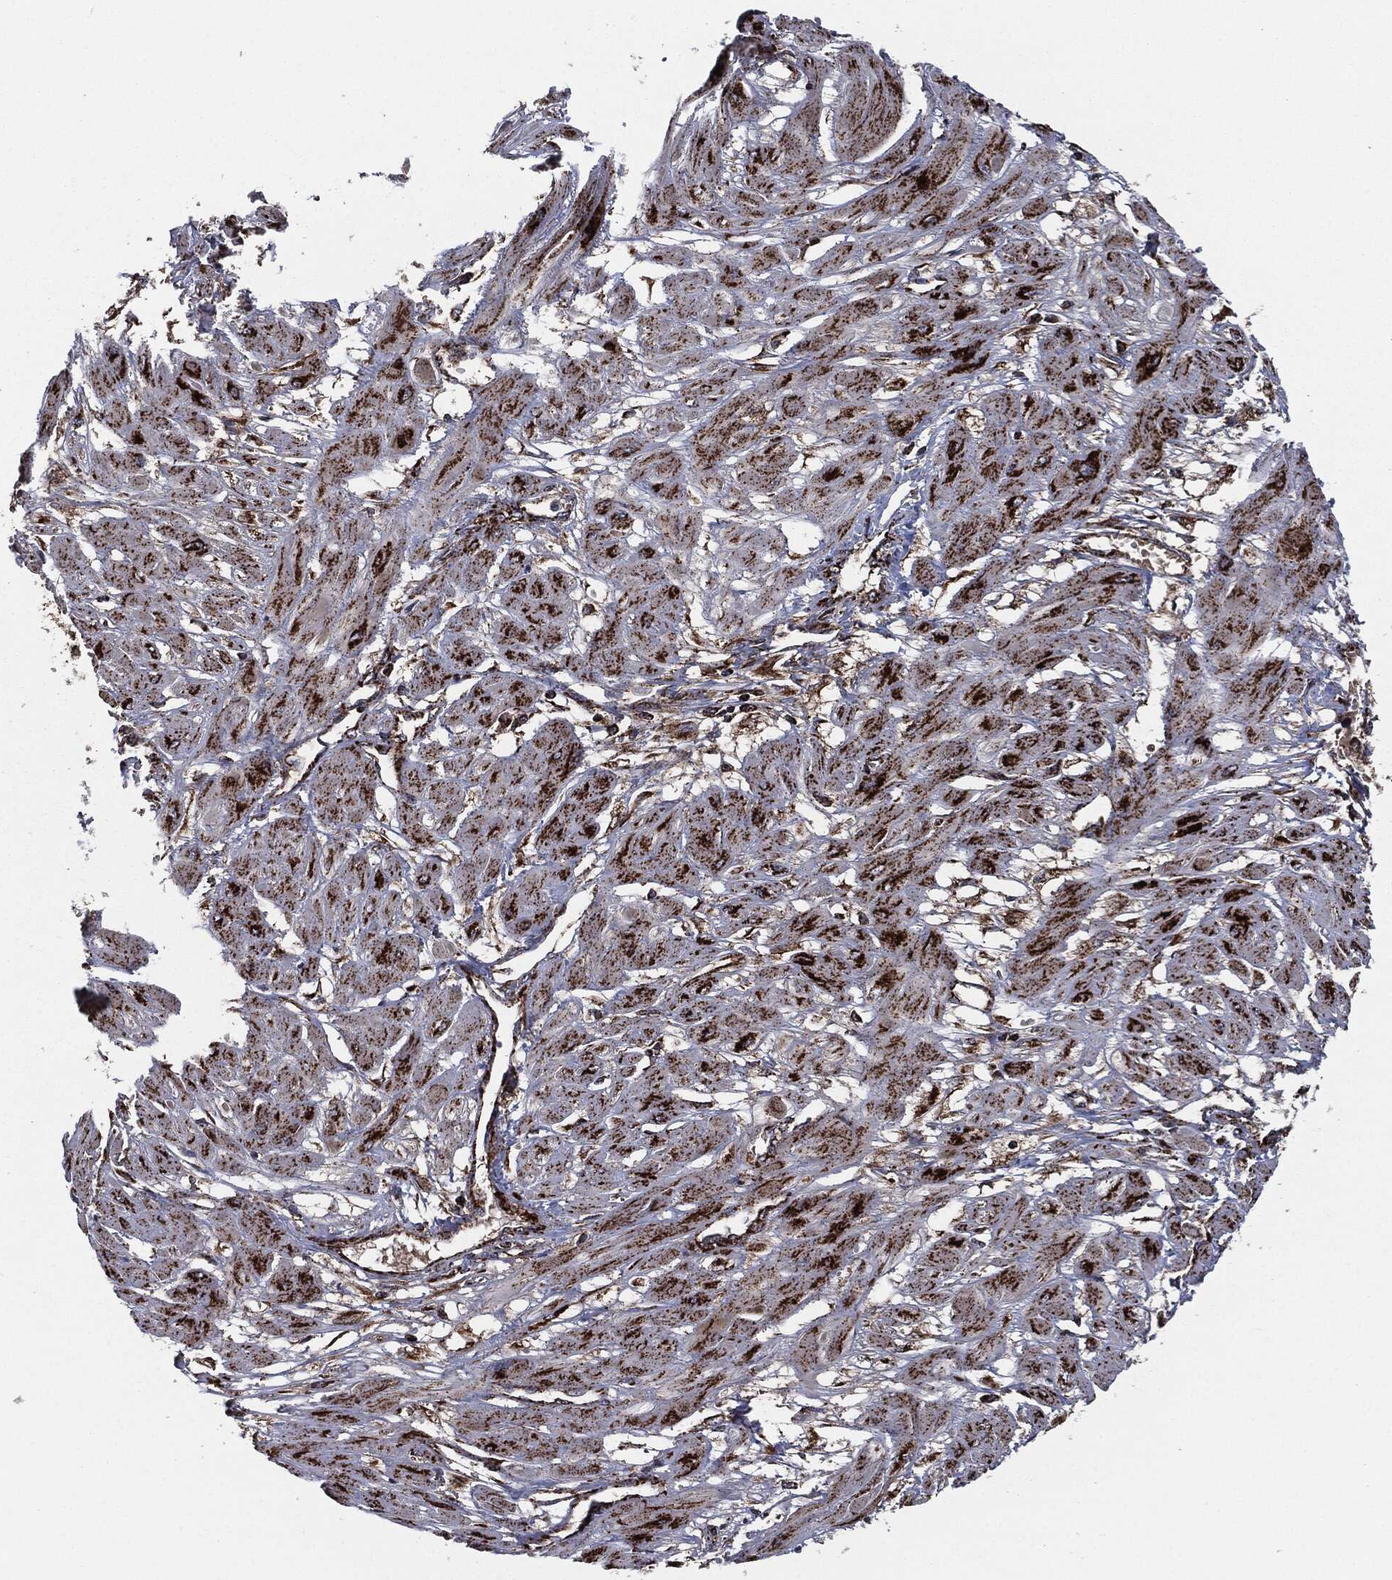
{"staining": {"intensity": "strong", "quantity": ">75%", "location": "cytoplasmic/membranous"}, "tissue": "cervical cancer", "cell_type": "Tumor cells", "image_type": "cancer", "snomed": [{"axis": "morphology", "description": "Squamous cell carcinoma, NOS"}, {"axis": "topography", "description": "Cervix"}], "caption": "Protein analysis of cervical cancer tissue displays strong cytoplasmic/membranous staining in approximately >75% of tumor cells. The protein is shown in brown color, while the nuclei are stained blue.", "gene": "FH", "patient": {"sex": "female", "age": 34}}